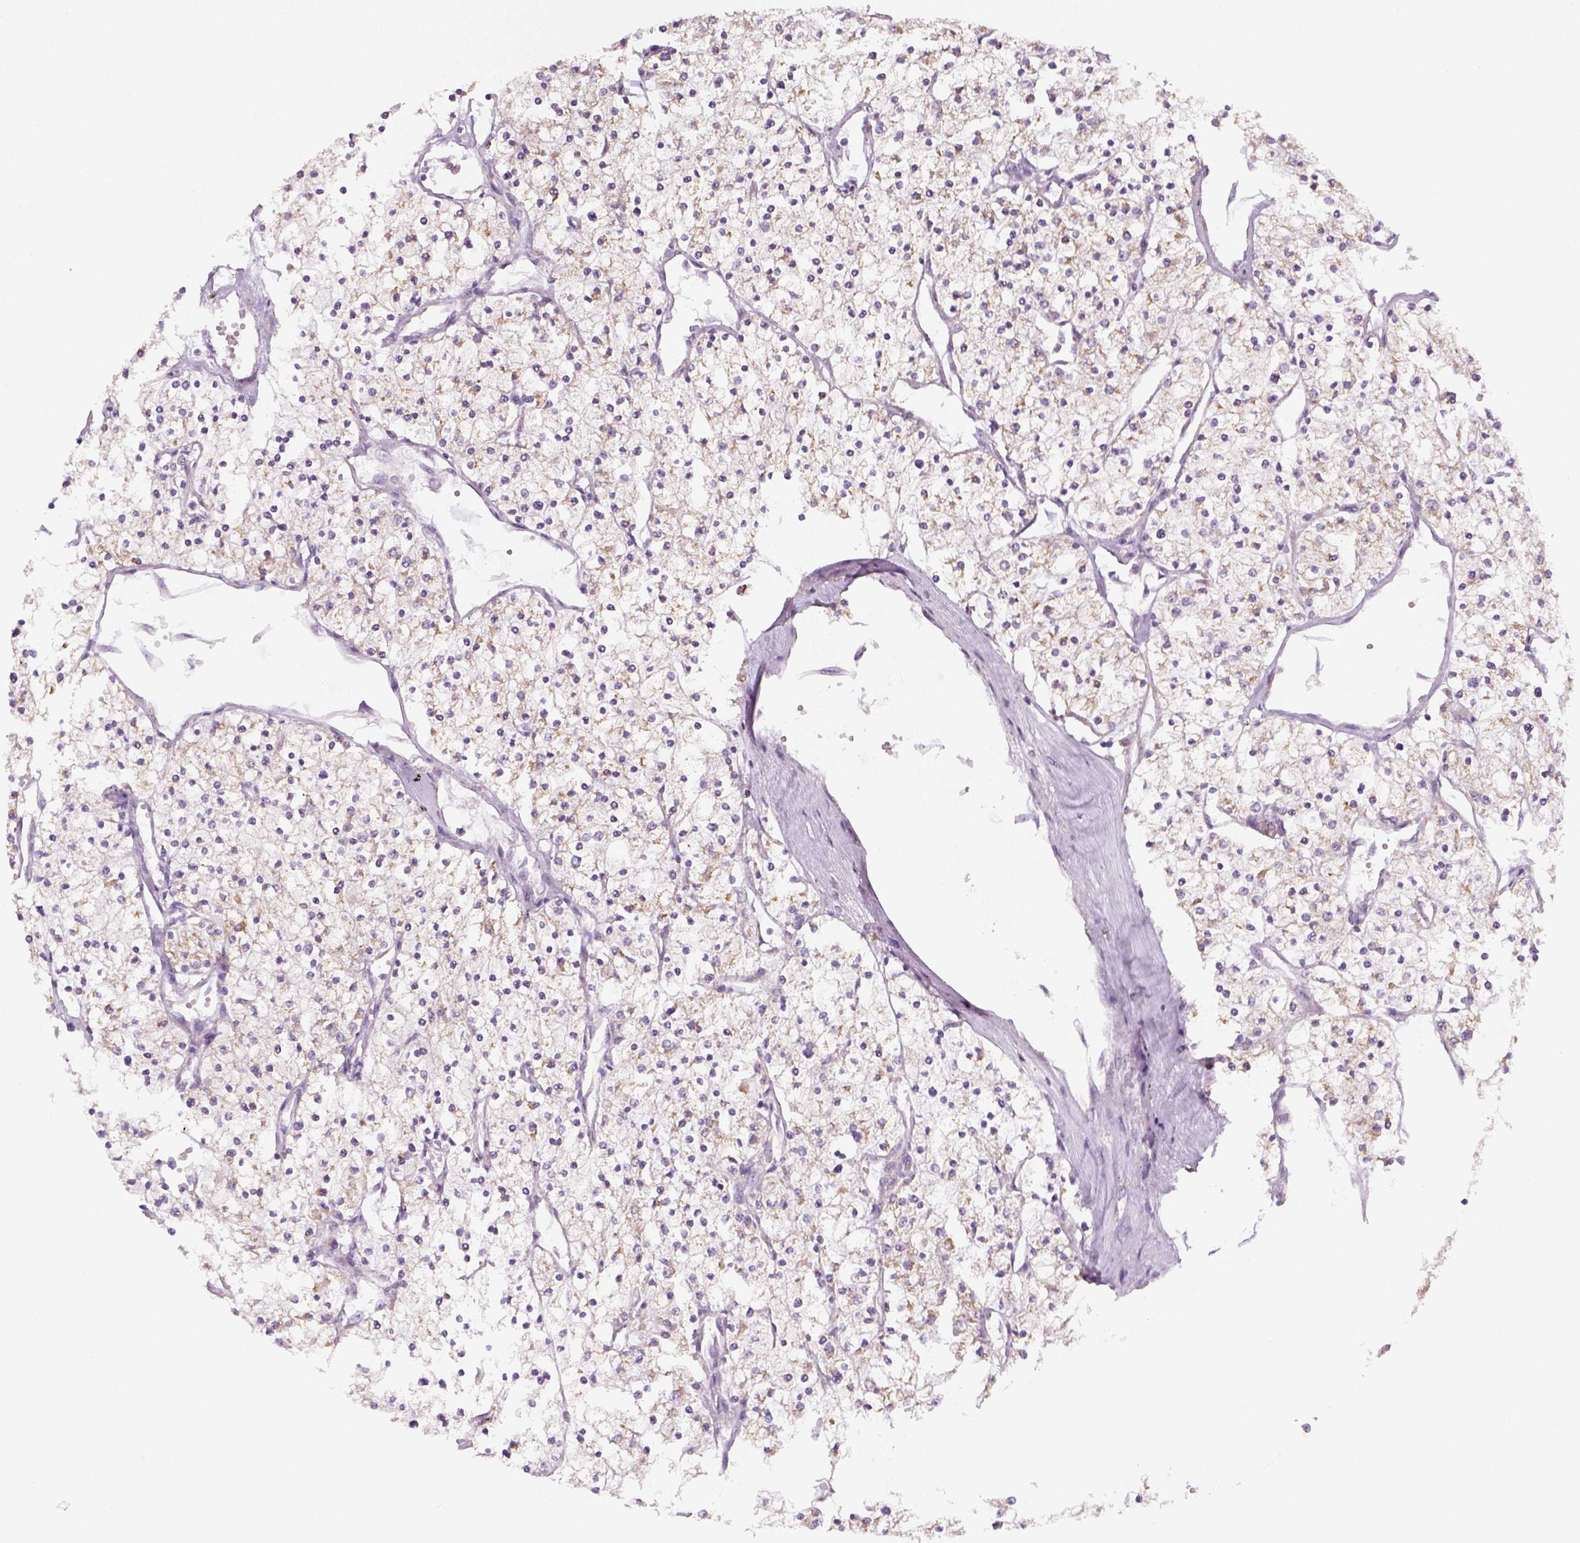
{"staining": {"intensity": "weak", "quantity": "<25%", "location": "cytoplasmic/membranous"}, "tissue": "renal cancer", "cell_type": "Tumor cells", "image_type": "cancer", "snomed": [{"axis": "morphology", "description": "Adenocarcinoma, NOS"}, {"axis": "topography", "description": "Kidney"}], "caption": "This is a micrograph of immunohistochemistry staining of adenocarcinoma (renal), which shows no staining in tumor cells.", "gene": "AWAT2", "patient": {"sex": "male", "age": 80}}